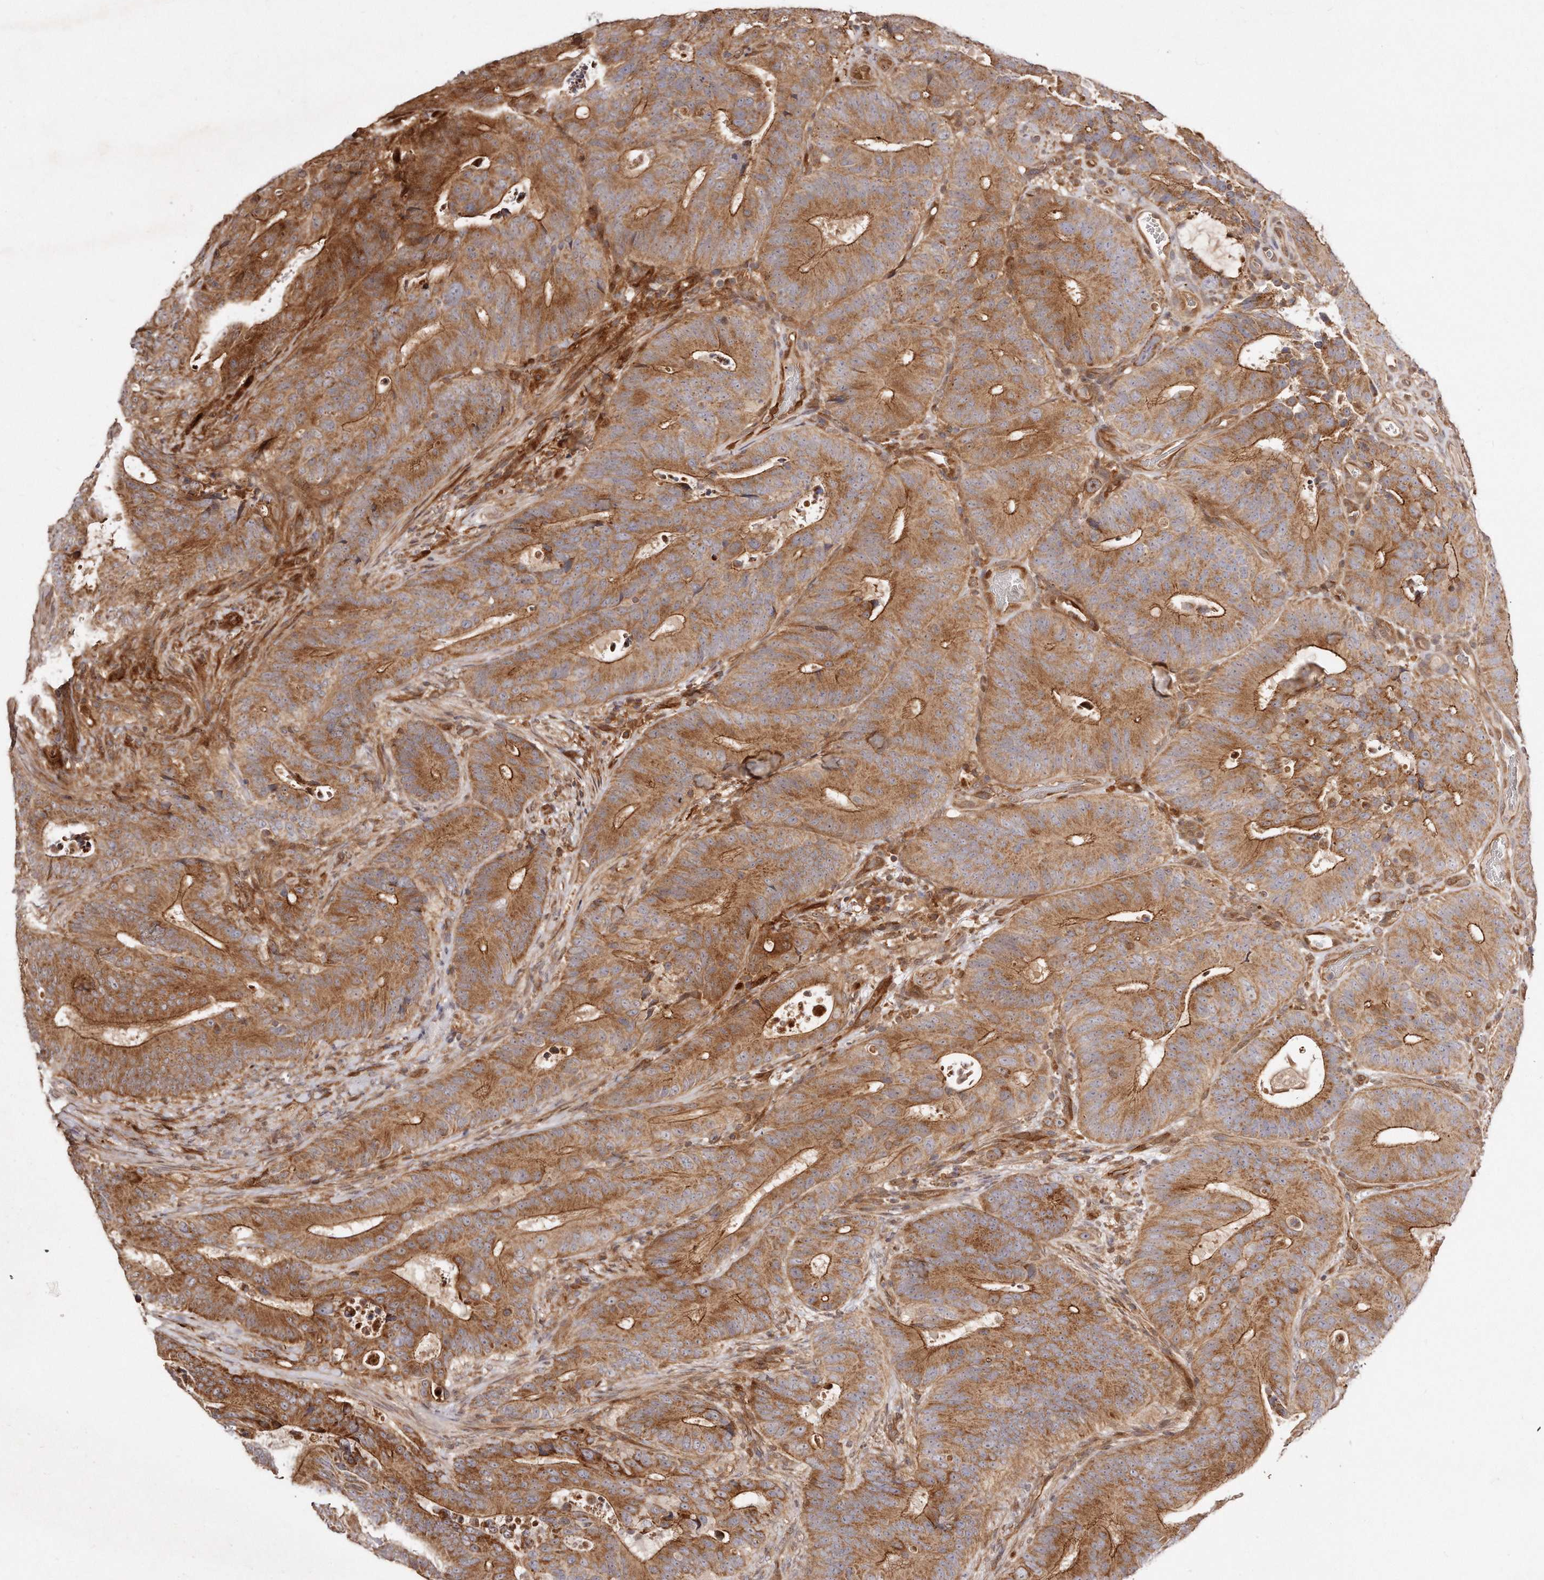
{"staining": {"intensity": "moderate", "quantity": ">75%", "location": "cytoplasmic/membranous"}, "tissue": "colorectal cancer", "cell_type": "Tumor cells", "image_type": "cancer", "snomed": [{"axis": "morphology", "description": "Adenocarcinoma, NOS"}, {"axis": "topography", "description": "Colon"}], "caption": "High-power microscopy captured an immunohistochemistry (IHC) micrograph of colorectal adenocarcinoma, revealing moderate cytoplasmic/membranous positivity in approximately >75% of tumor cells.", "gene": "GBP4", "patient": {"sex": "male", "age": 83}}